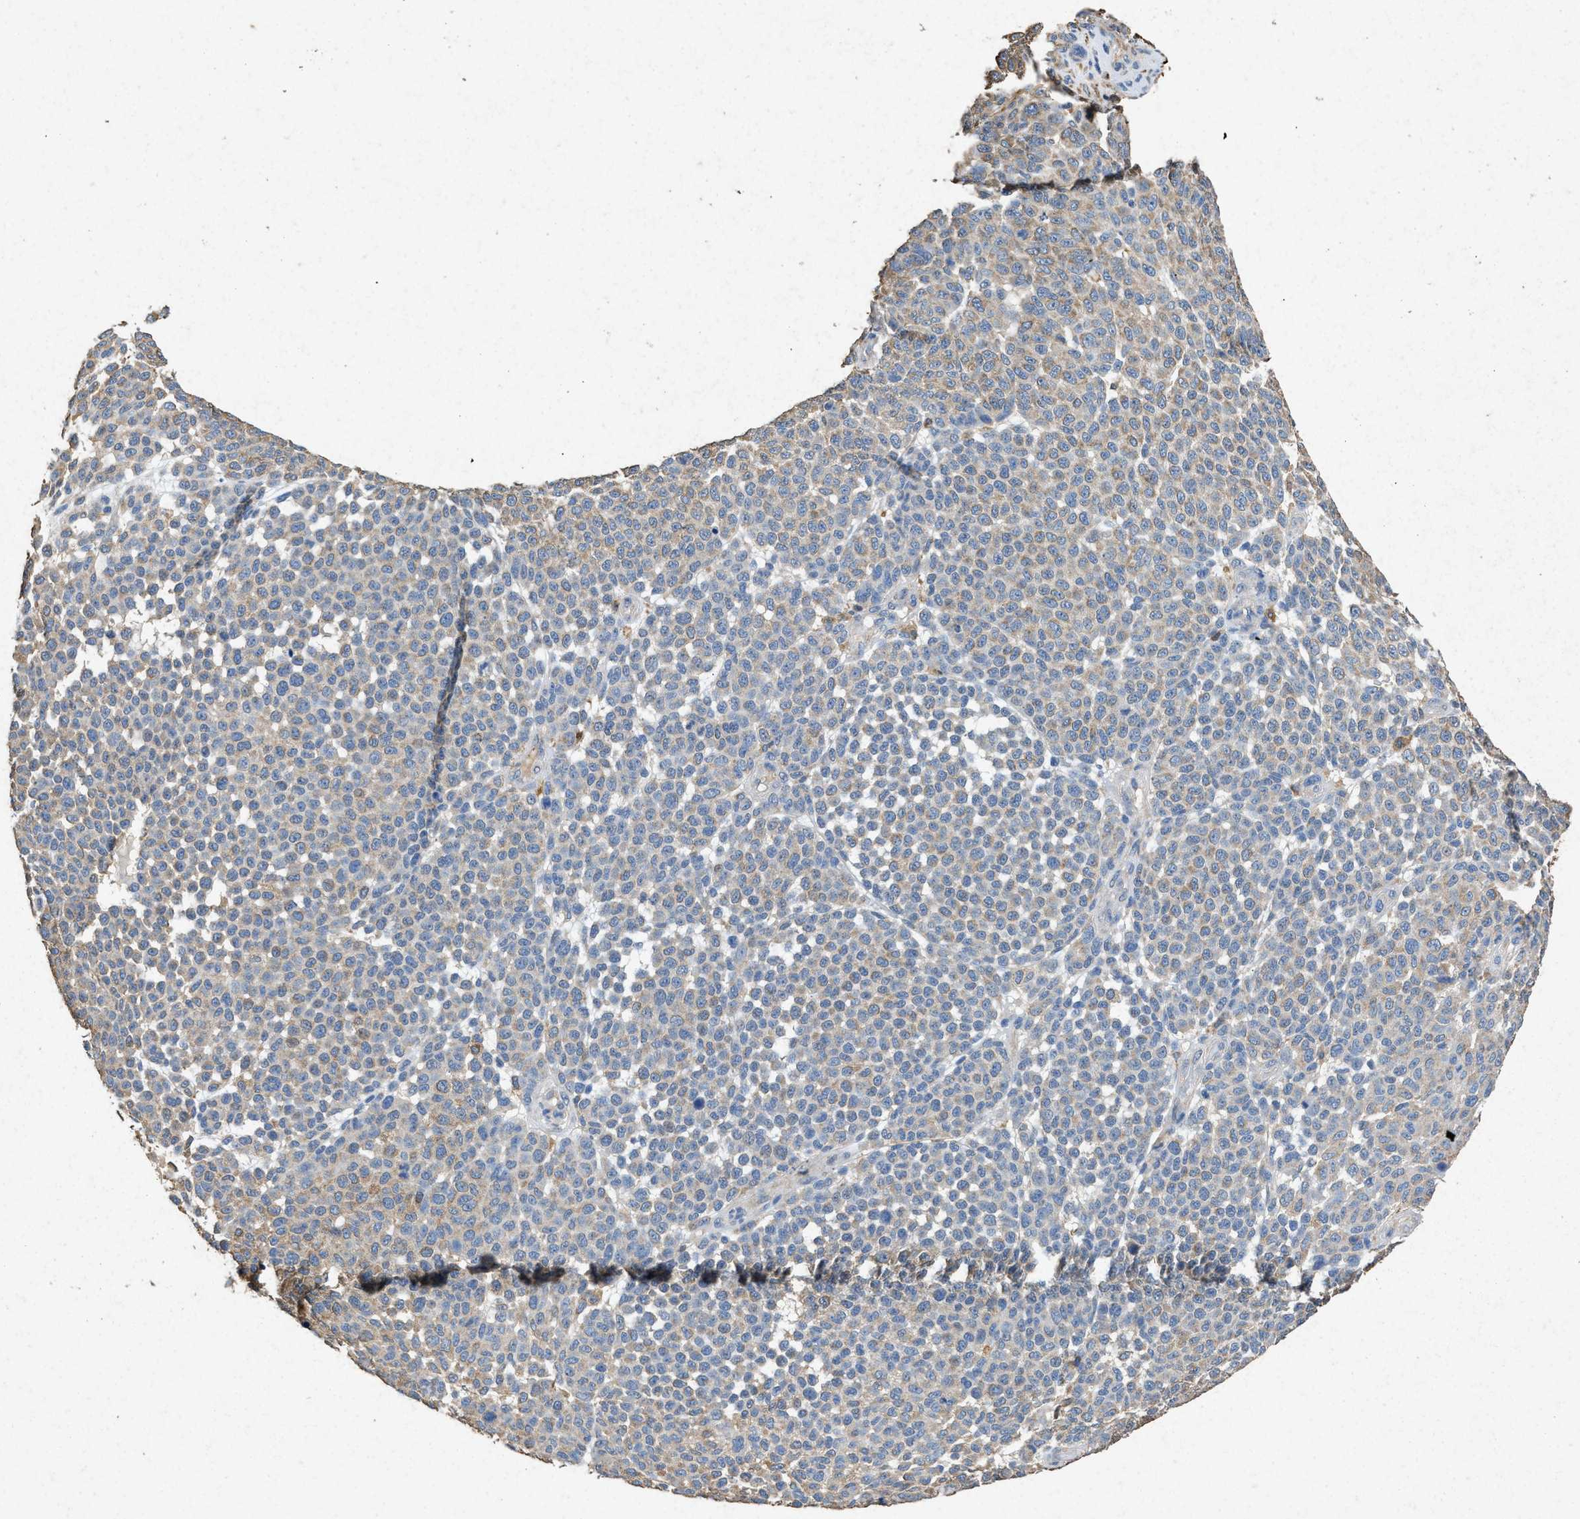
{"staining": {"intensity": "weak", "quantity": "<25%", "location": "cytoplasmic/membranous"}, "tissue": "melanoma", "cell_type": "Tumor cells", "image_type": "cancer", "snomed": [{"axis": "morphology", "description": "Malignant melanoma, NOS"}, {"axis": "topography", "description": "Skin"}], "caption": "Tumor cells are negative for brown protein staining in malignant melanoma.", "gene": "CDK15", "patient": {"sex": "male", "age": 59}}